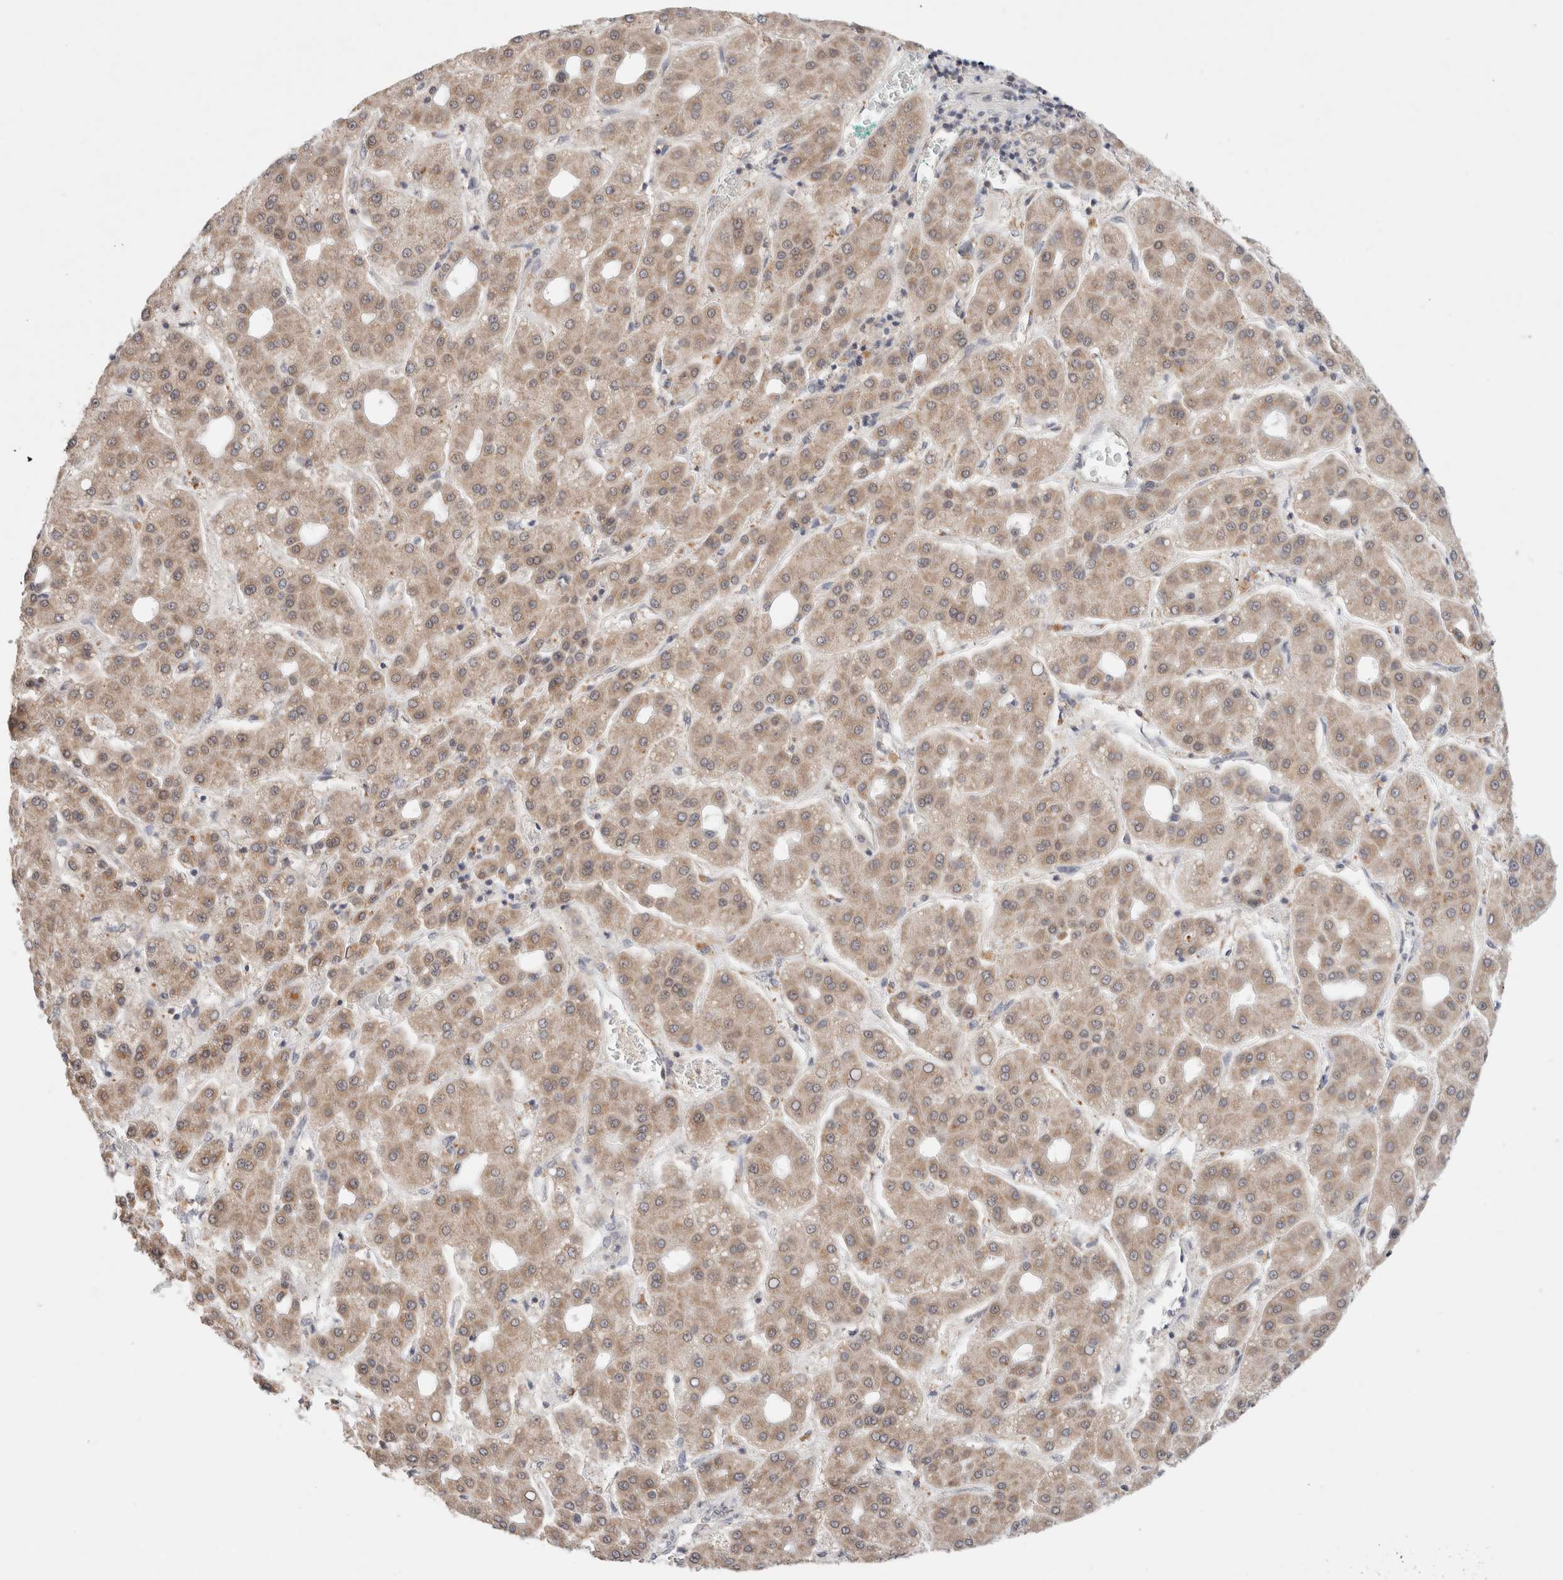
{"staining": {"intensity": "weak", "quantity": ">75%", "location": "cytoplasmic/membranous"}, "tissue": "liver cancer", "cell_type": "Tumor cells", "image_type": "cancer", "snomed": [{"axis": "morphology", "description": "Carcinoma, Hepatocellular, NOS"}, {"axis": "topography", "description": "Liver"}], "caption": "The photomicrograph demonstrates staining of liver cancer, revealing weak cytoplasmic/membranous protein expression (brown color) within tumor cells.", "gene": "ERI3", "patient": {"sex": "male", "age": 65}}